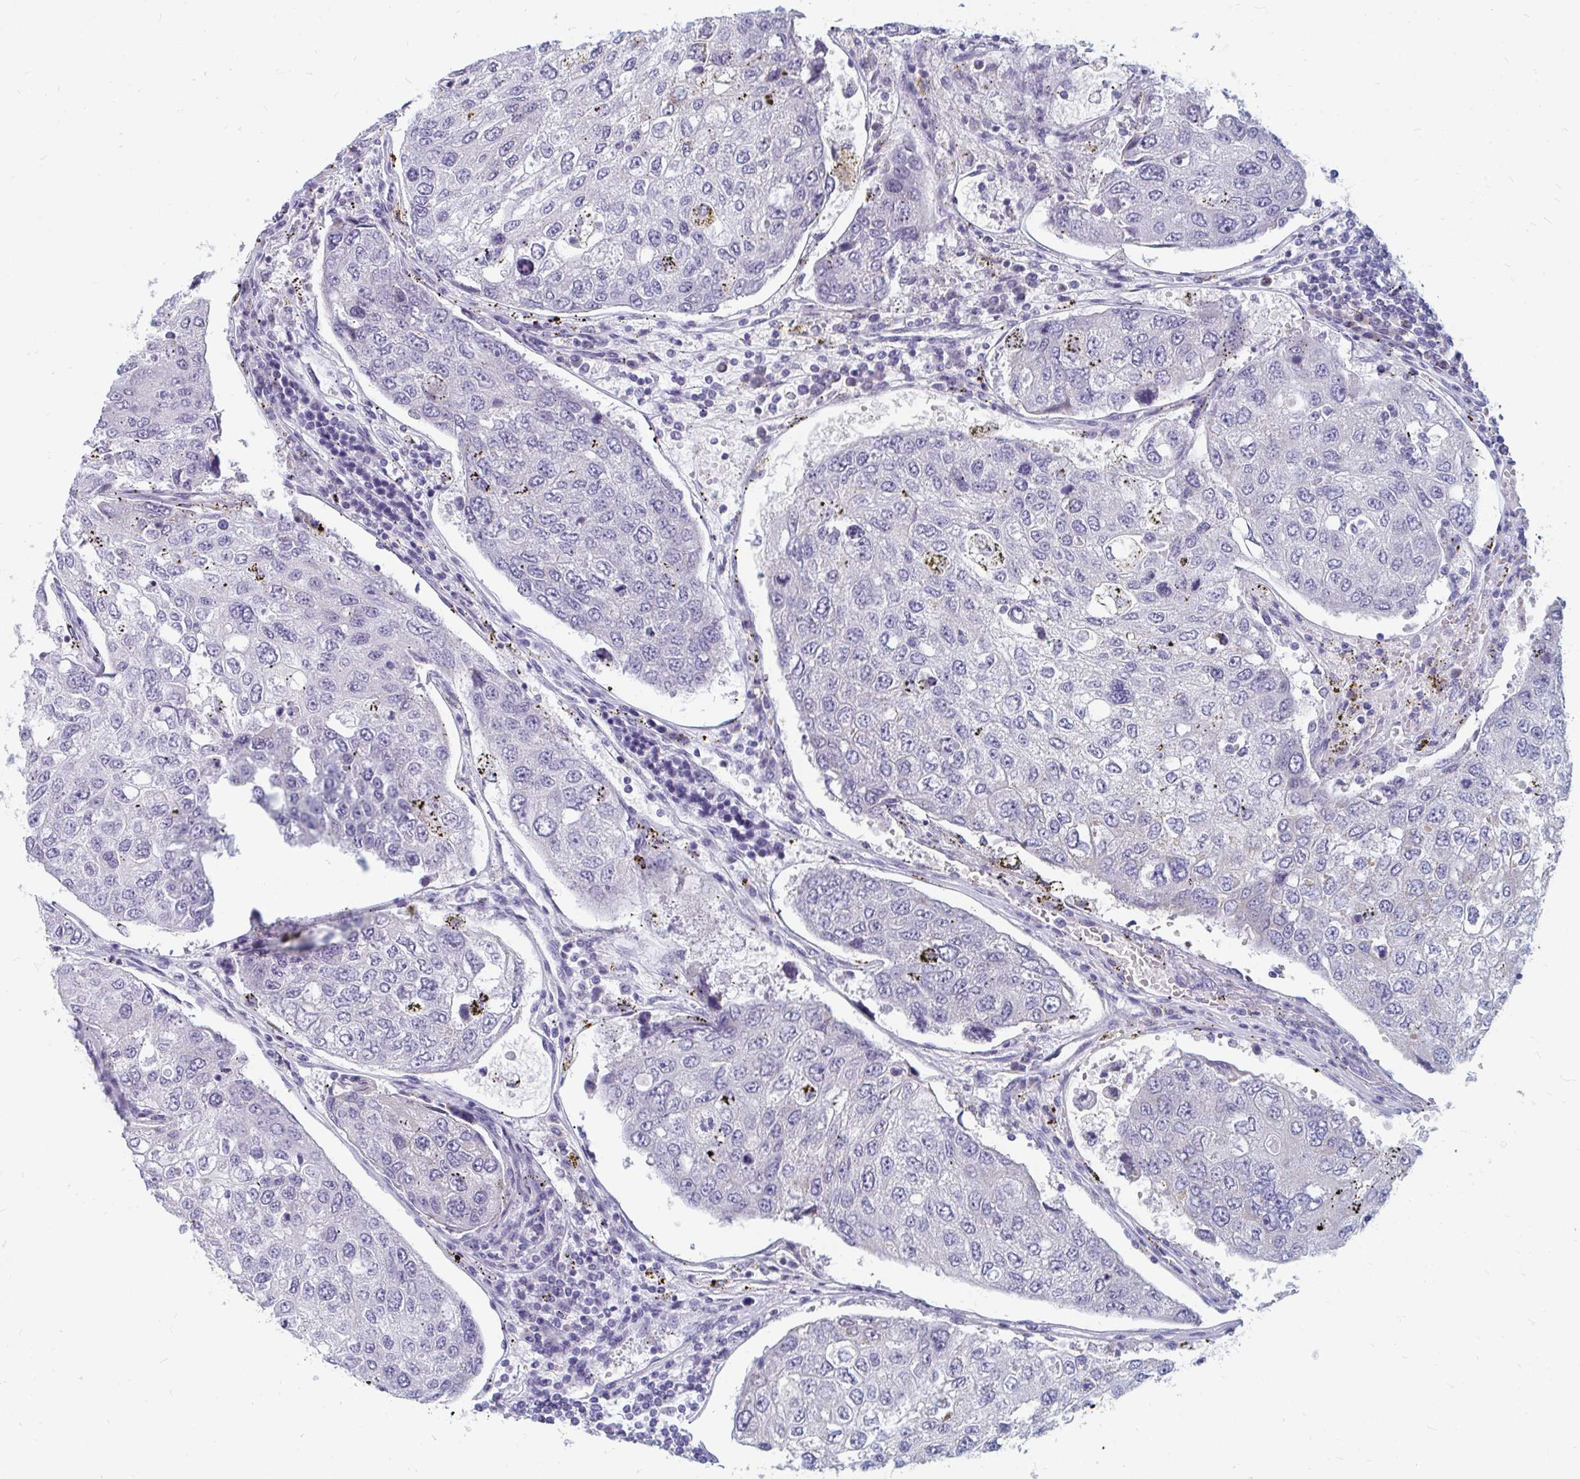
{"staining": {"intensity": "negative", "quantity": "none", "location": "none"}, "tissue": "urothelial cancer", "cell_type": "Tumor cells", "image_type": "cancer", "snomed": [{"axis": "morphology", "description": "Urothelial carcinoma, High grade"}, {"axis": "topography", "description": "Lymph node"}, {"axis": "topography", "description": "Urinary bladder"}], "caption": "IHC image of neoplastic tissue: high-grade urothelial carcinoma stained with DAB shows no significant protein staining in tumor cells.", "gene": "OR10V1", "patient": {"sex": "male", "age": 51}}